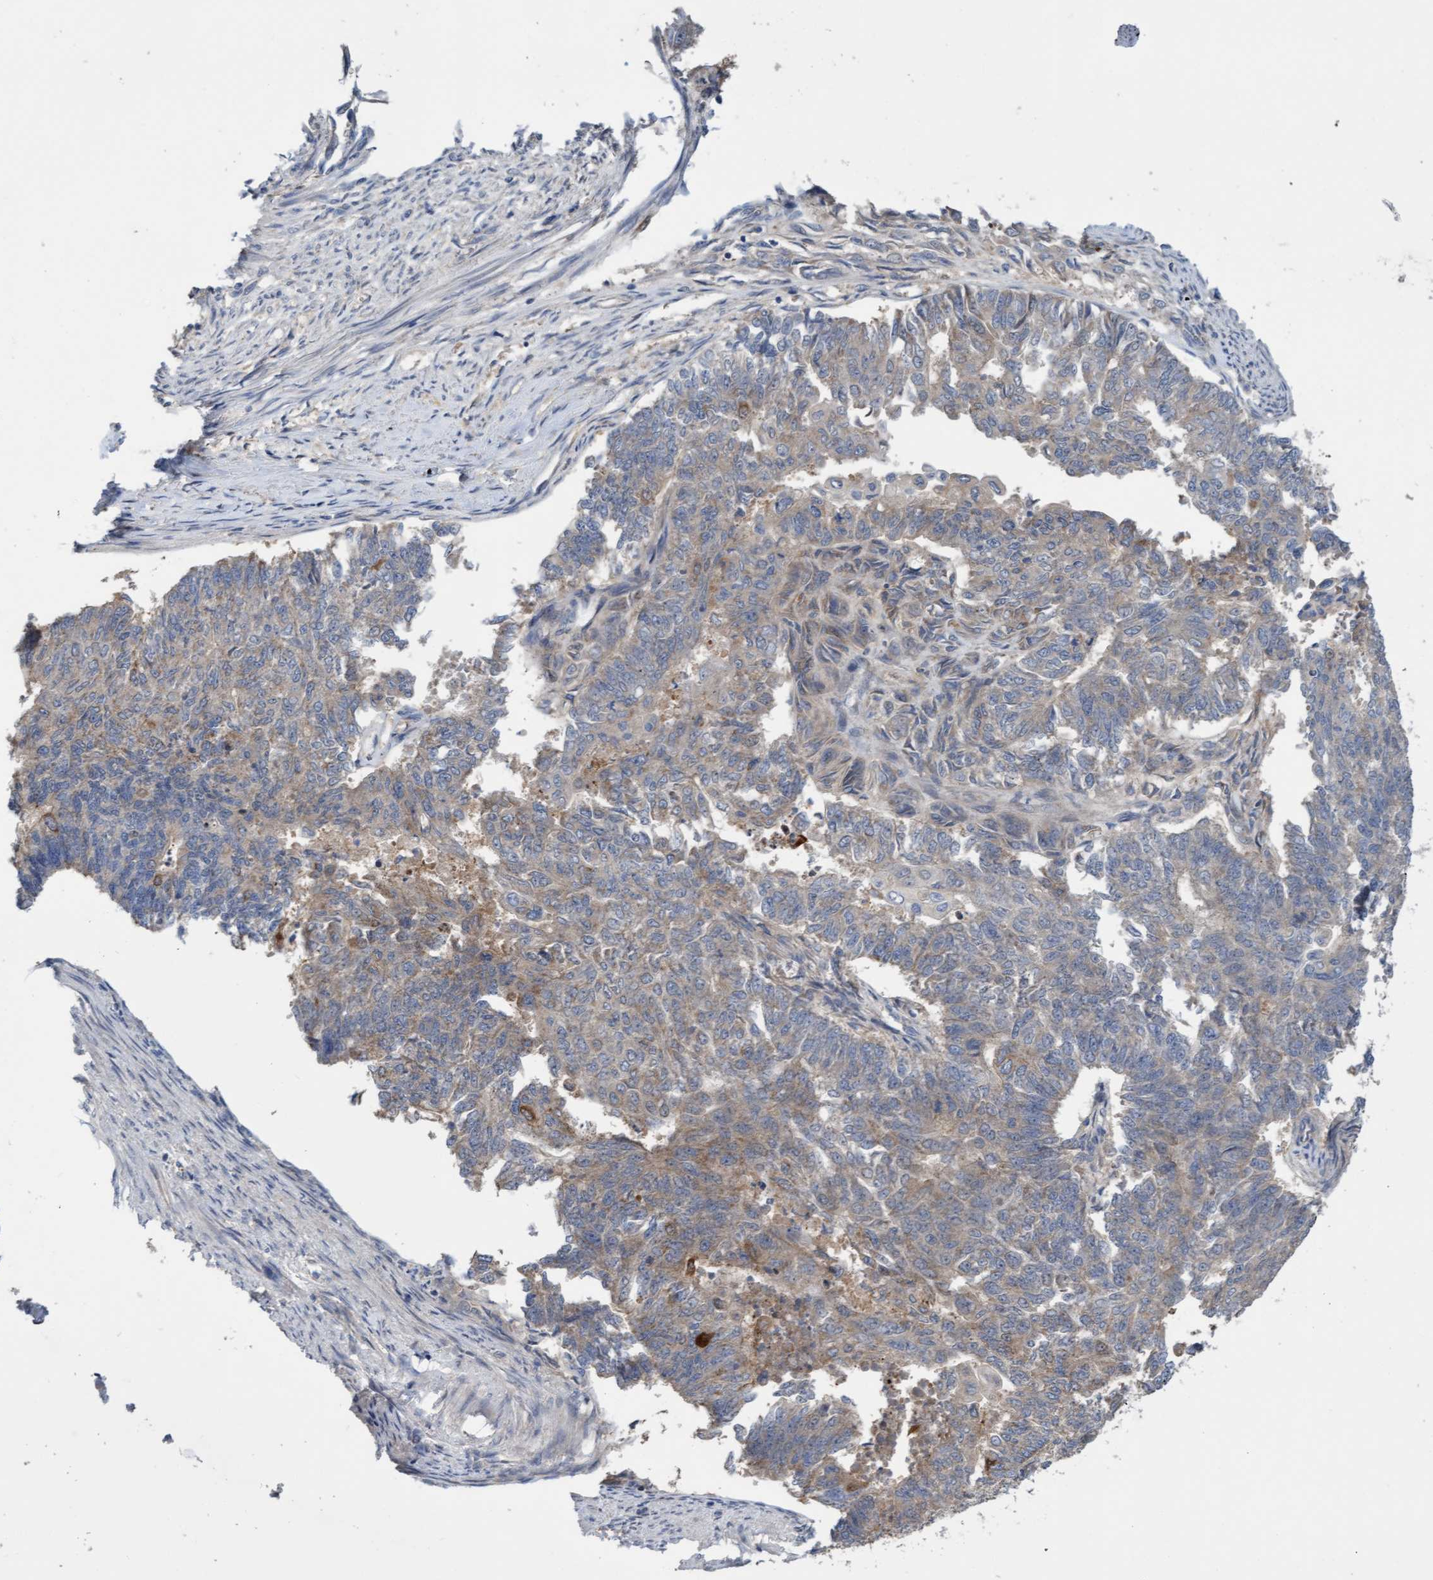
{"staining": {"intensity": "weak", "quantity": "25%-75%", "location": "cytoplasmic/membranous"}, "tissue": "endometrial cancer", "cell_type": "Tumor cells", "image_type": "cancer", "snomed": [{"axis": "morphology", "description": "Adenocarcinoma, NOS"}, {"axis": "topography", "description": "Endometrium"}], "caption": "IHC of human endometrial cancer demonstrates low levels of weak cytoplasmic/membranous staining in about 25%-75% of tumor cells.", "gene": "ITFG1", "patient": {"sex": "female", "age": 32}}